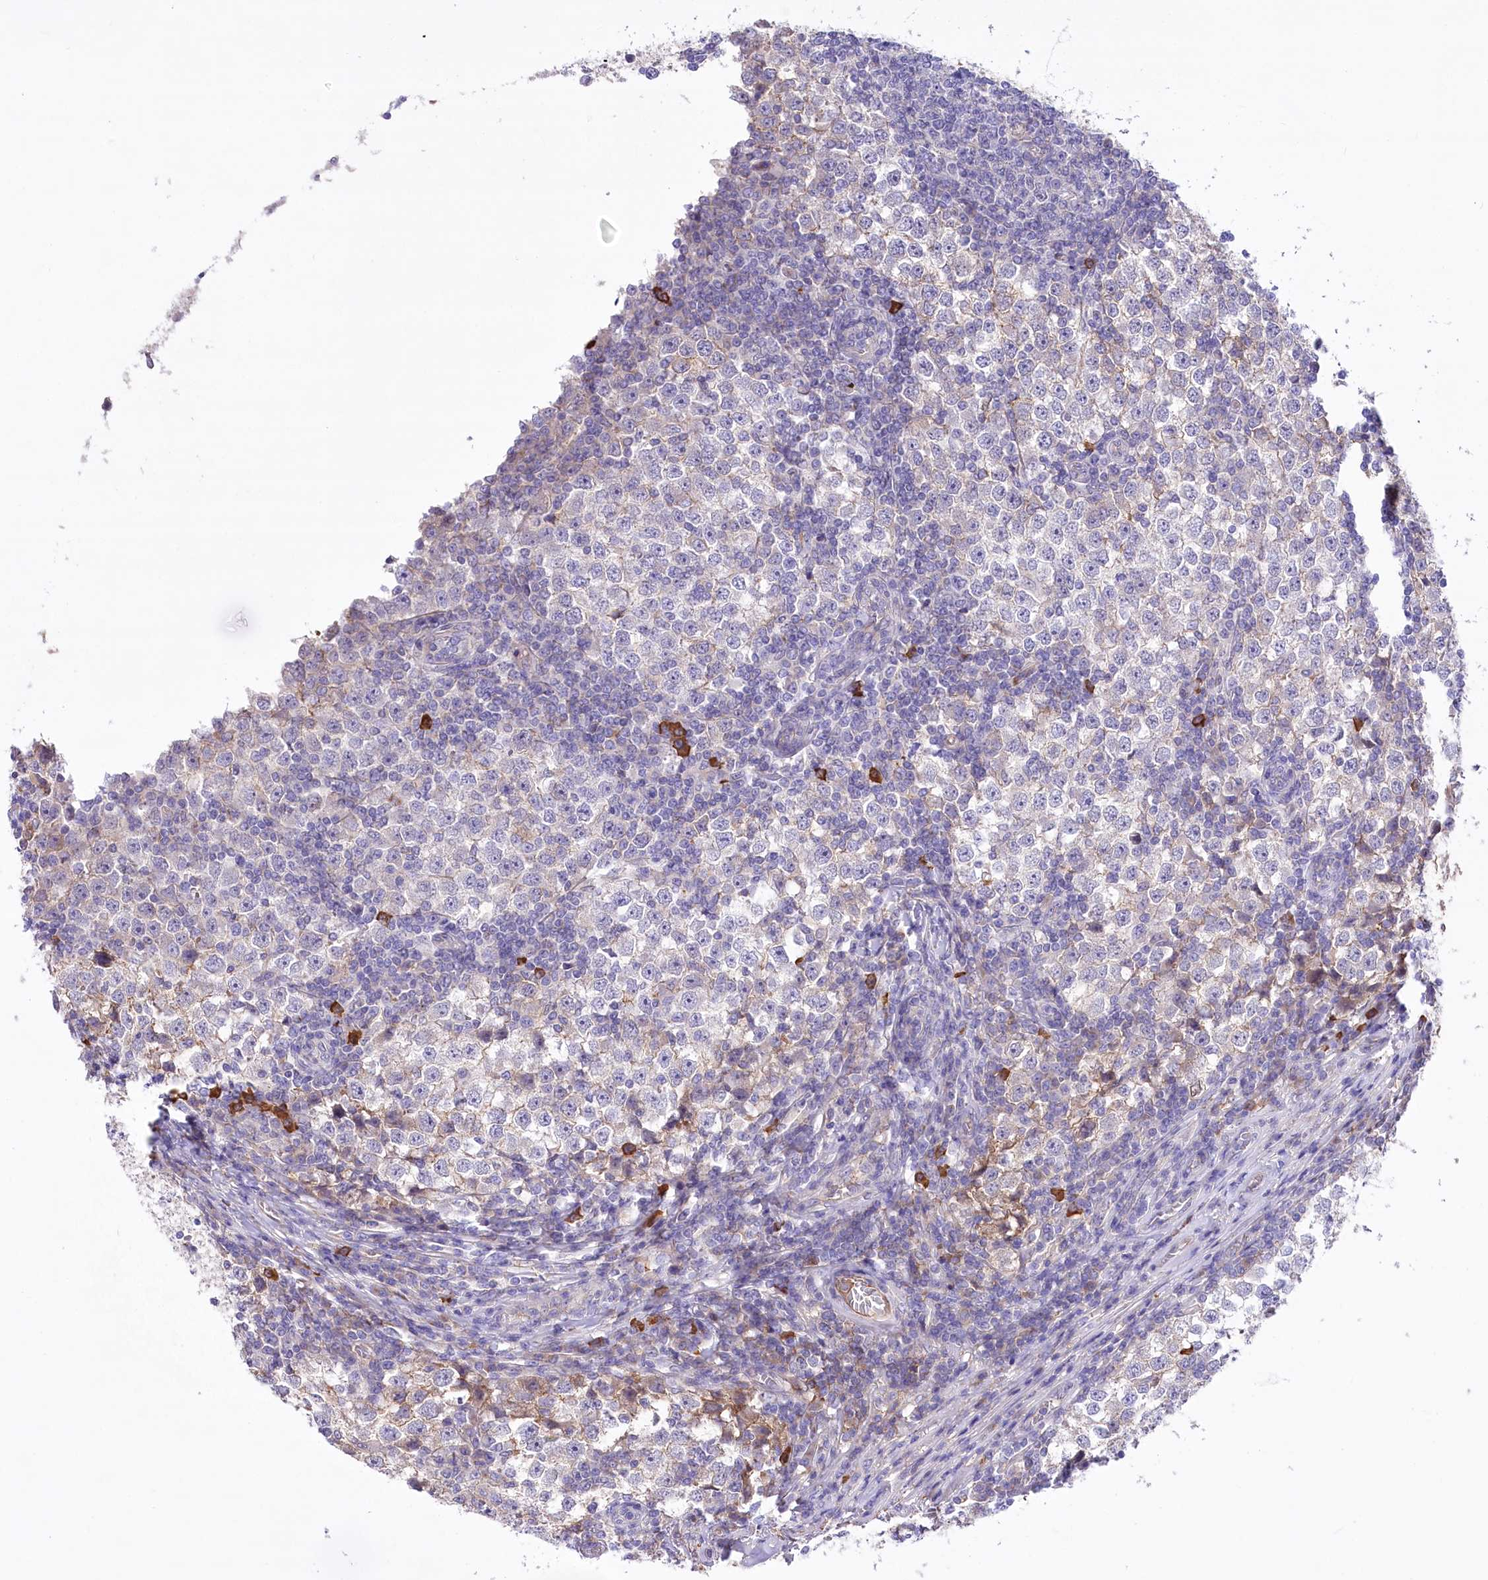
{"staining": {"intensity": "negative", "quantity": "none", "location": "none"}, "tissue": "testis cancer", "cell_type": "Tumor cells", "image_type": "cancer", "snomed": [{"axis": "morphology", "description": "Seminoma, NOS"}, {"axis": "topography", "description": "Testis"}], "caption": "Human testis cancer stained for a protein using immunohistochemistry (IHC) shows no staining in tumor cells.", "gene": "CEP164", "patient": {"sex": "male", "age": 65}}